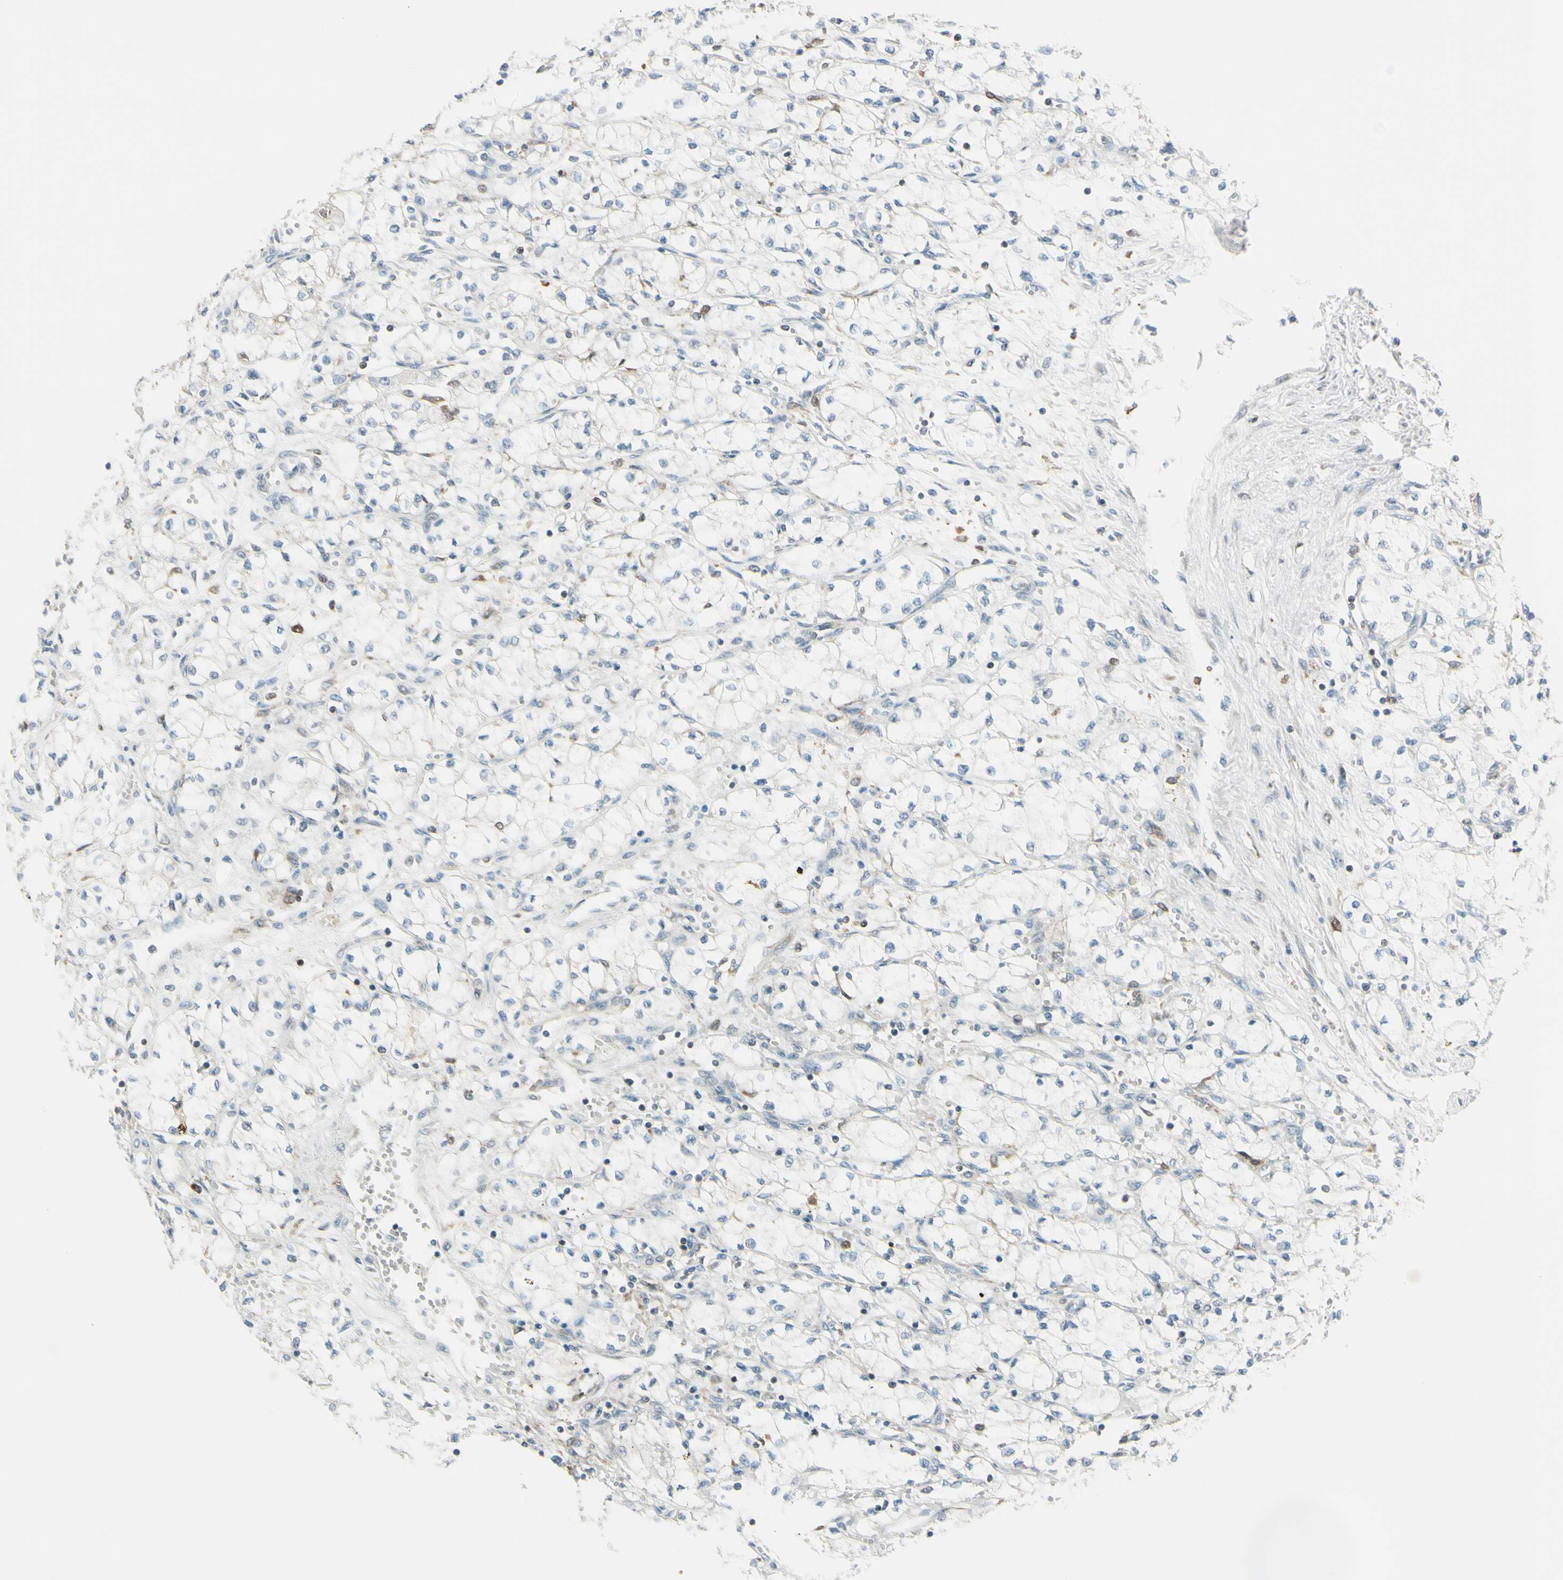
{"staining": {"intensity": "negative", "quantity": "none", "location": "none"}, "tissue": "renal cancer", "cell_type": "Tumor cells", "image_type": "cancer", "snomed": [{"axis": "morphology", "description": "Normal tissue, NOS"}, {"axis": "morphology", "description": "Adenocarcinoma, NOS"}, {"axis": "topography", "description": "Kidney"}], "caption": "Immunohistochemistry (IHC) photomicrograph of neoplastic tissue: renal cancer (adenocarcinoma) stained with DAB (3,3'-diaminobenzidine) reveals no significant protein expression in tumor cells.", "gene": "CYRIB", "patient": {"sex": "male", "age": 59}}